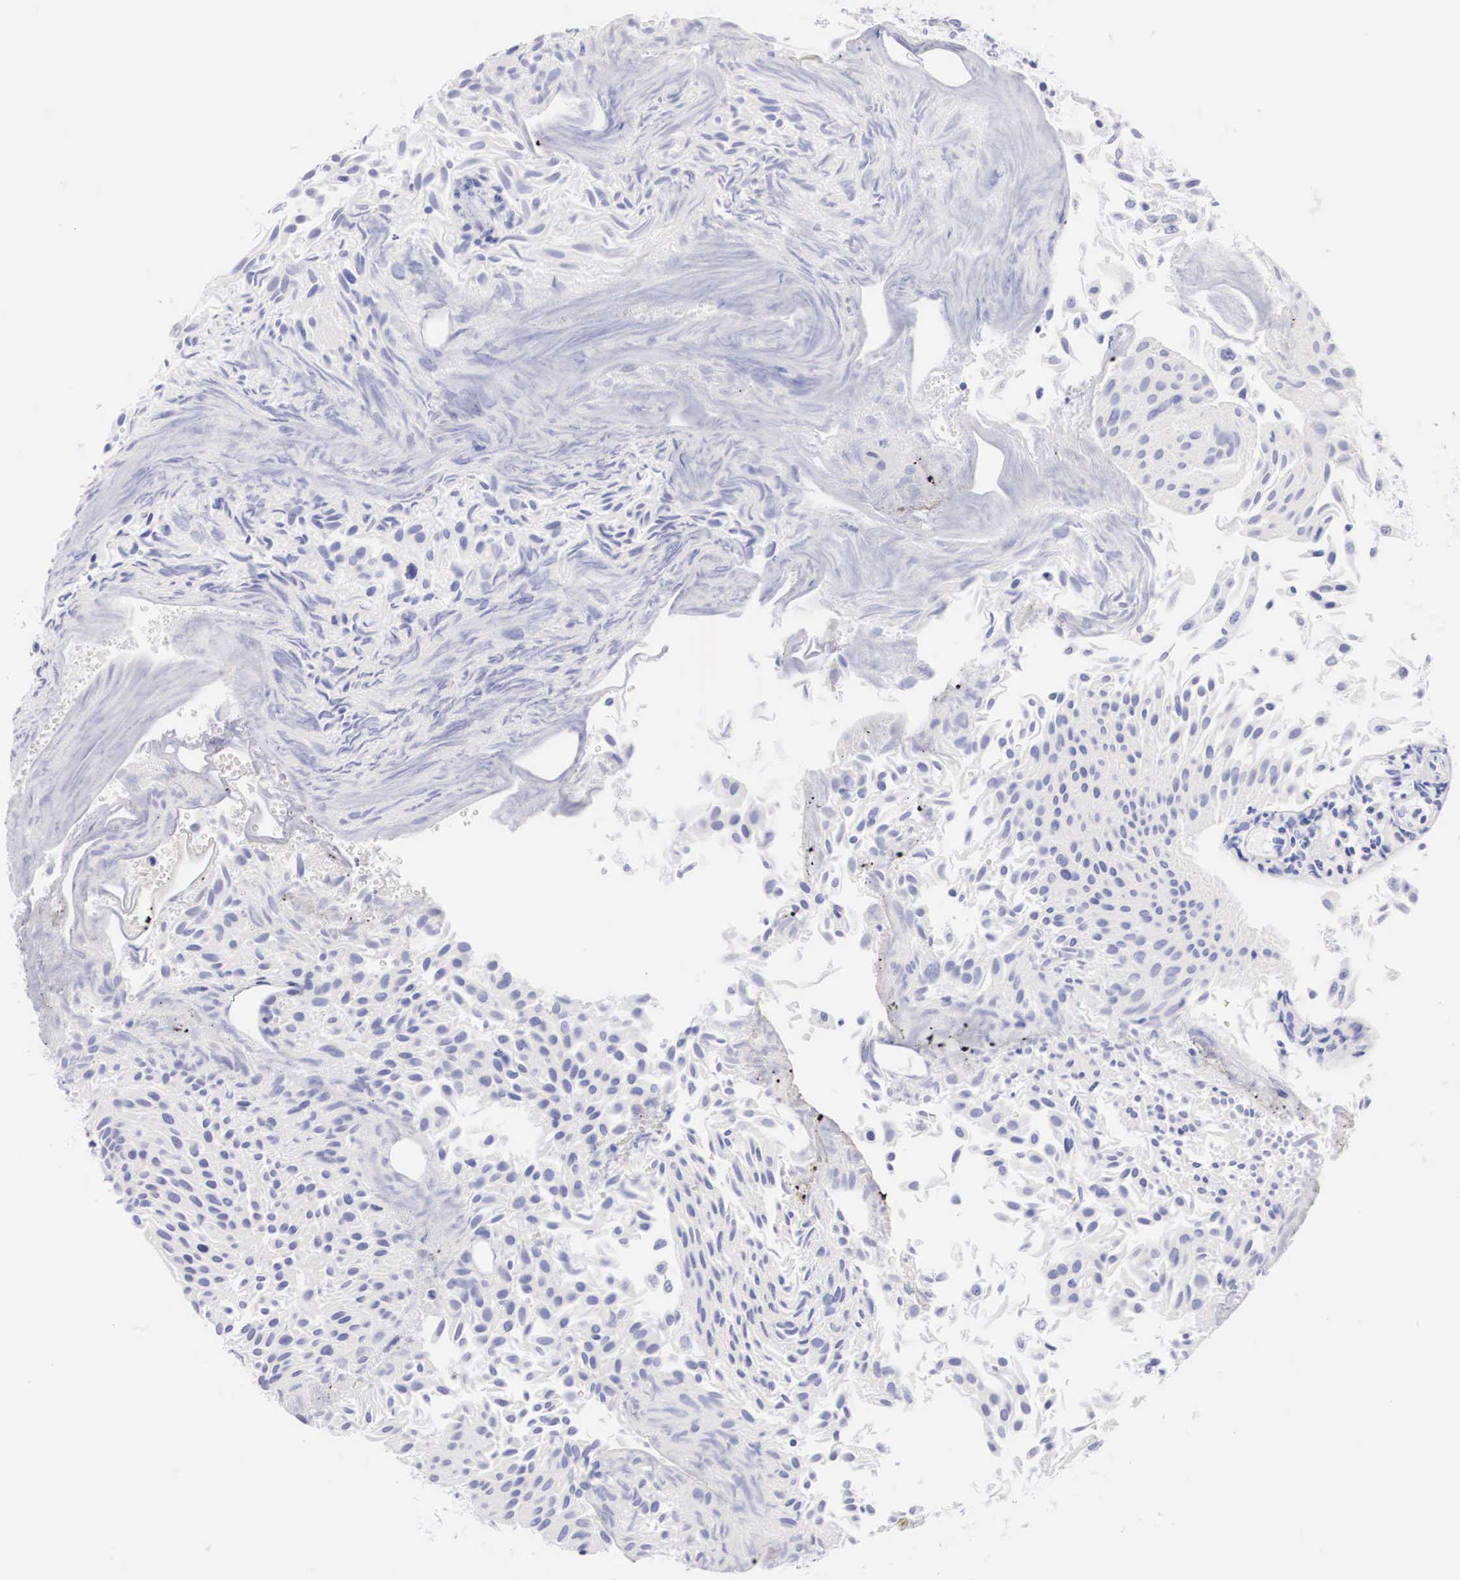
{"staining": {"intensity": "negative", "quantity": "none", "location": "none"}, "tissue": "urothelial cancer", "cell_type": "Tumor cells", "image_type": "cancer", "snomed": [{"axis": "morphology", "description": "Urothelial carcinoma, Low grade"}, {"axis": "topography", "description": "Urinary bladder"}], "caption": "This is an IHC photomicrograph of urothelial cancer. There is no staining in tumor cells.", "gene": "TYR", "patient": {"sex": "male", "age": 86}}